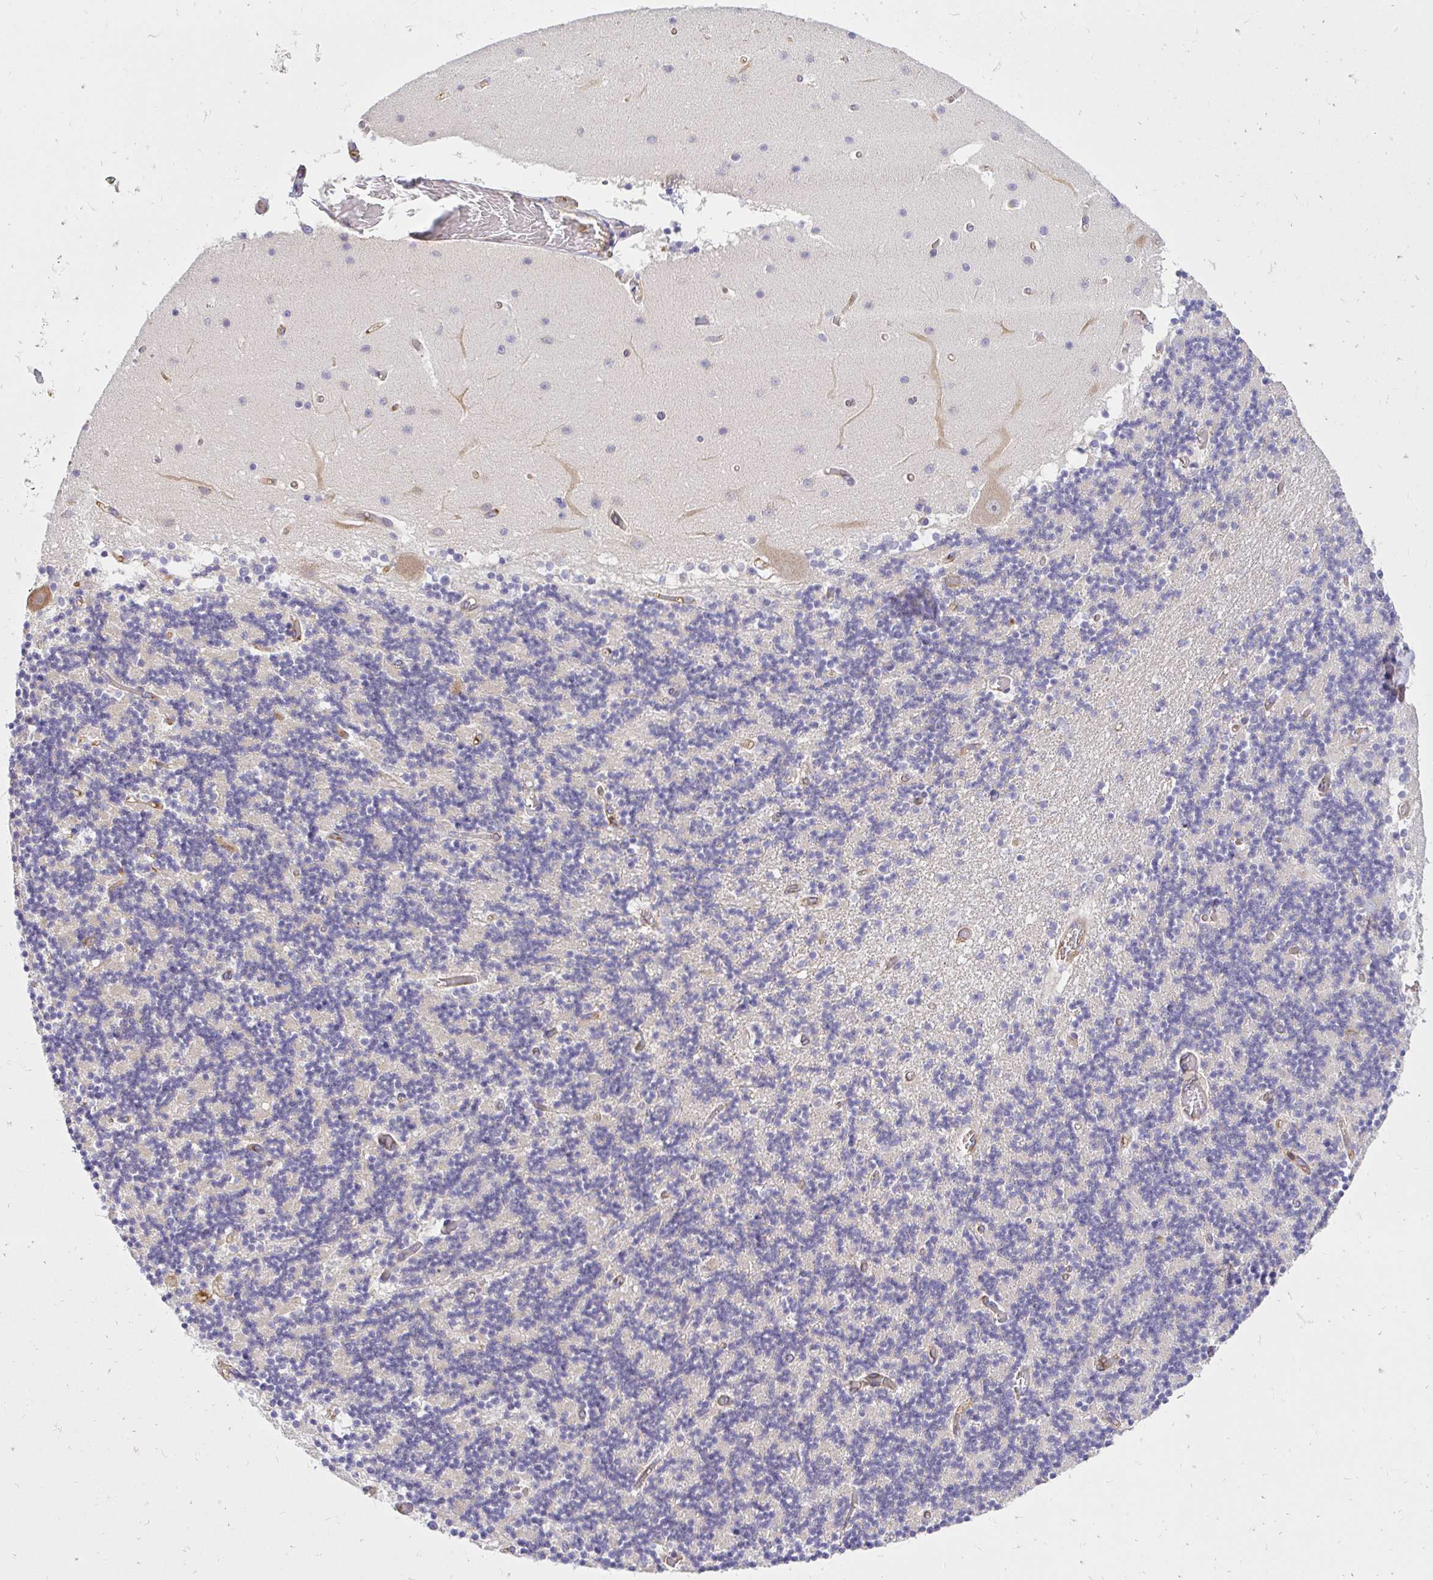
{"staining": {"intensity": "negative", "quantity": "none", "location": "none"}, "tissue": "cerebellum", "cell_type": "Cells in granular layer", "image_type": "normal", "snomed": [{"axis": "morphology", "description": "Normal tissue, NOS"}, {"axis": "topography", "description": "Cerebellum"}], "caption": "This photomicrograph is of benign cerebellum stained with immunohistochemistry (IHC) to label a protein in brown with the nuclei are counter-stained blue. There is no staining in cells in granular layer. (DAB (3,3'-diaminobenzidine) immunohistochemistry (IHC) with hematoxylin counter stain).", "gene": "ABCB10", "patient": {"sex": "female", "age": 28}}